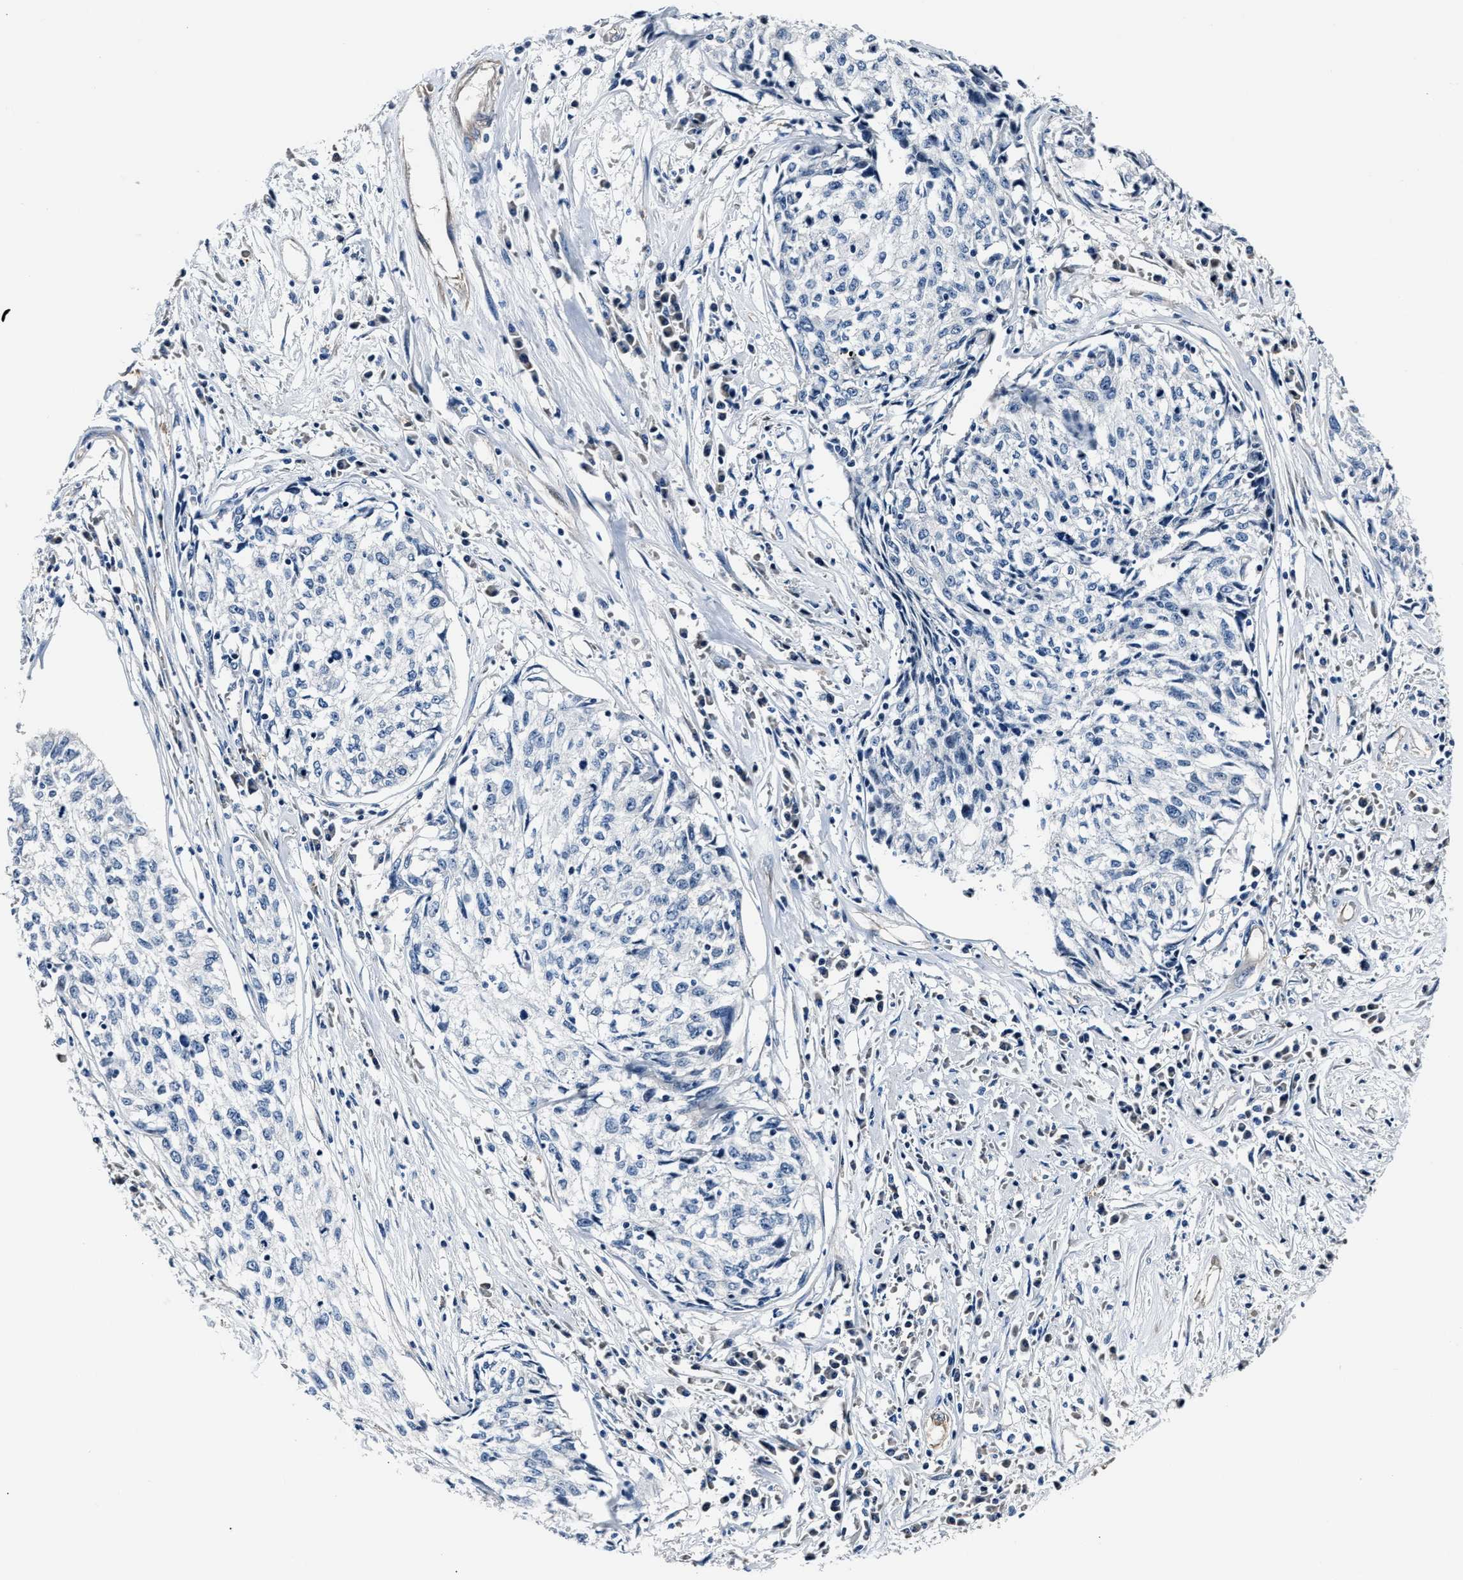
{"staining": {"intensity": "negative", "quantity": "none", "location": "none"}, "tissue": "cervical cancer", "cell_type": "Tumor cells", "image_type": "cancer", "snomed": [{"axis": "morphology", "description": "Squamous cell carcinoma, NOS"}, {"axis": "topography", "description": "Cervix"}], "caption": "Immunohistochemistry (IHC) of squamous cell carcinoma (cervical) exhibits no positivity in tumor cells.", "gene": "MPDZ", "patient": {"sex": "female", "age": 57}}